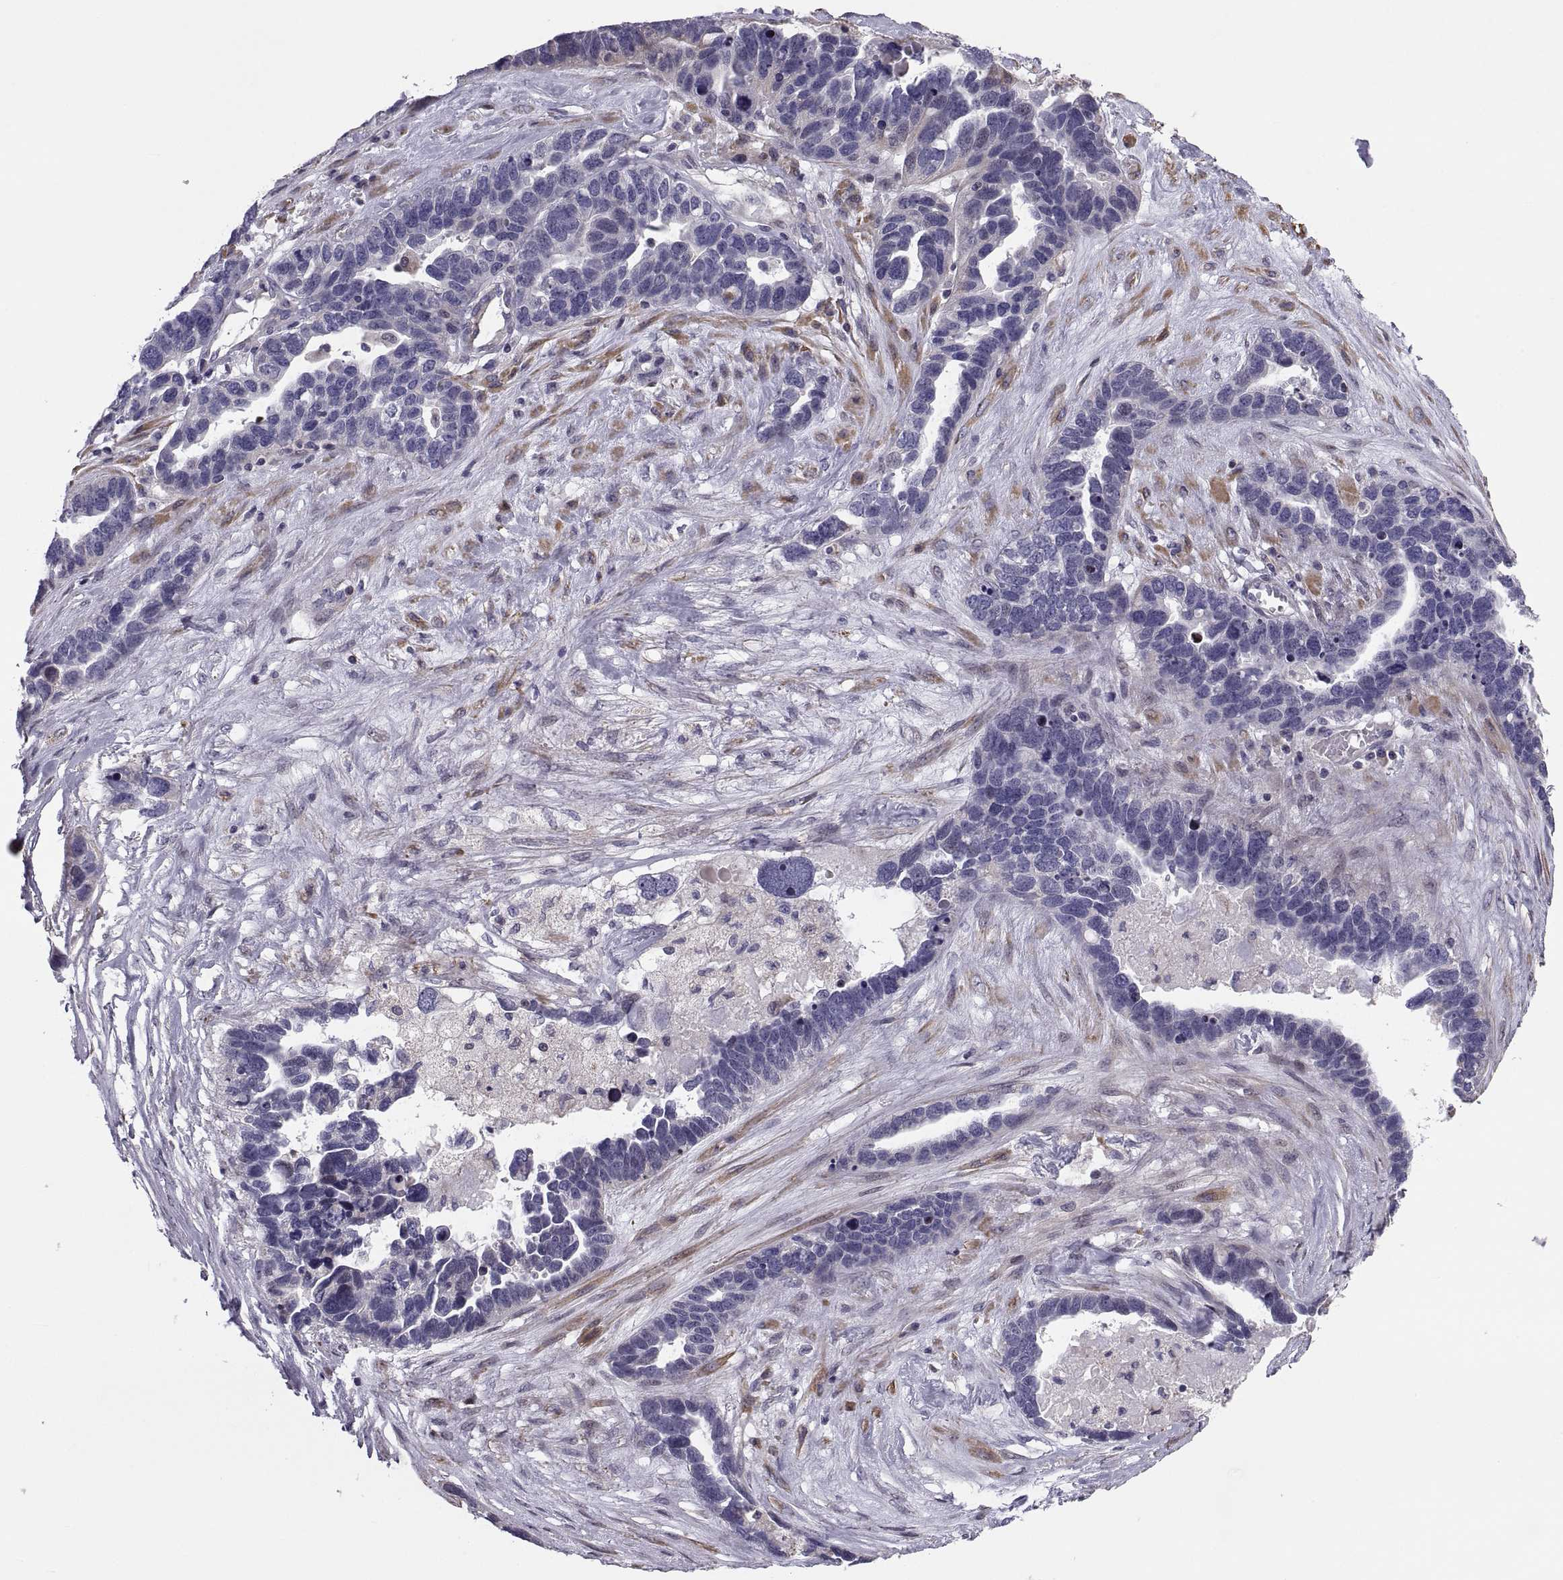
{"staining": {"intensity": "negative", "quantity": "none", "location": "none"}, "tissue": "ovarian cancer", "cell_type": "Tumor cells", "image_type": "cancer", "snomed": [{"axis": "morphology", "description": "Cystadenocarcinoma, serous, NOS"}, {"axis": "topography", "description": "Ovary"}], "caption": "The micrograph shows no significant positivity in tumor cells of ovarian cancer (serous cystadenocarcinoma).", "gene": "ANO1", "patient": {"sex": "female", "age": 54}}